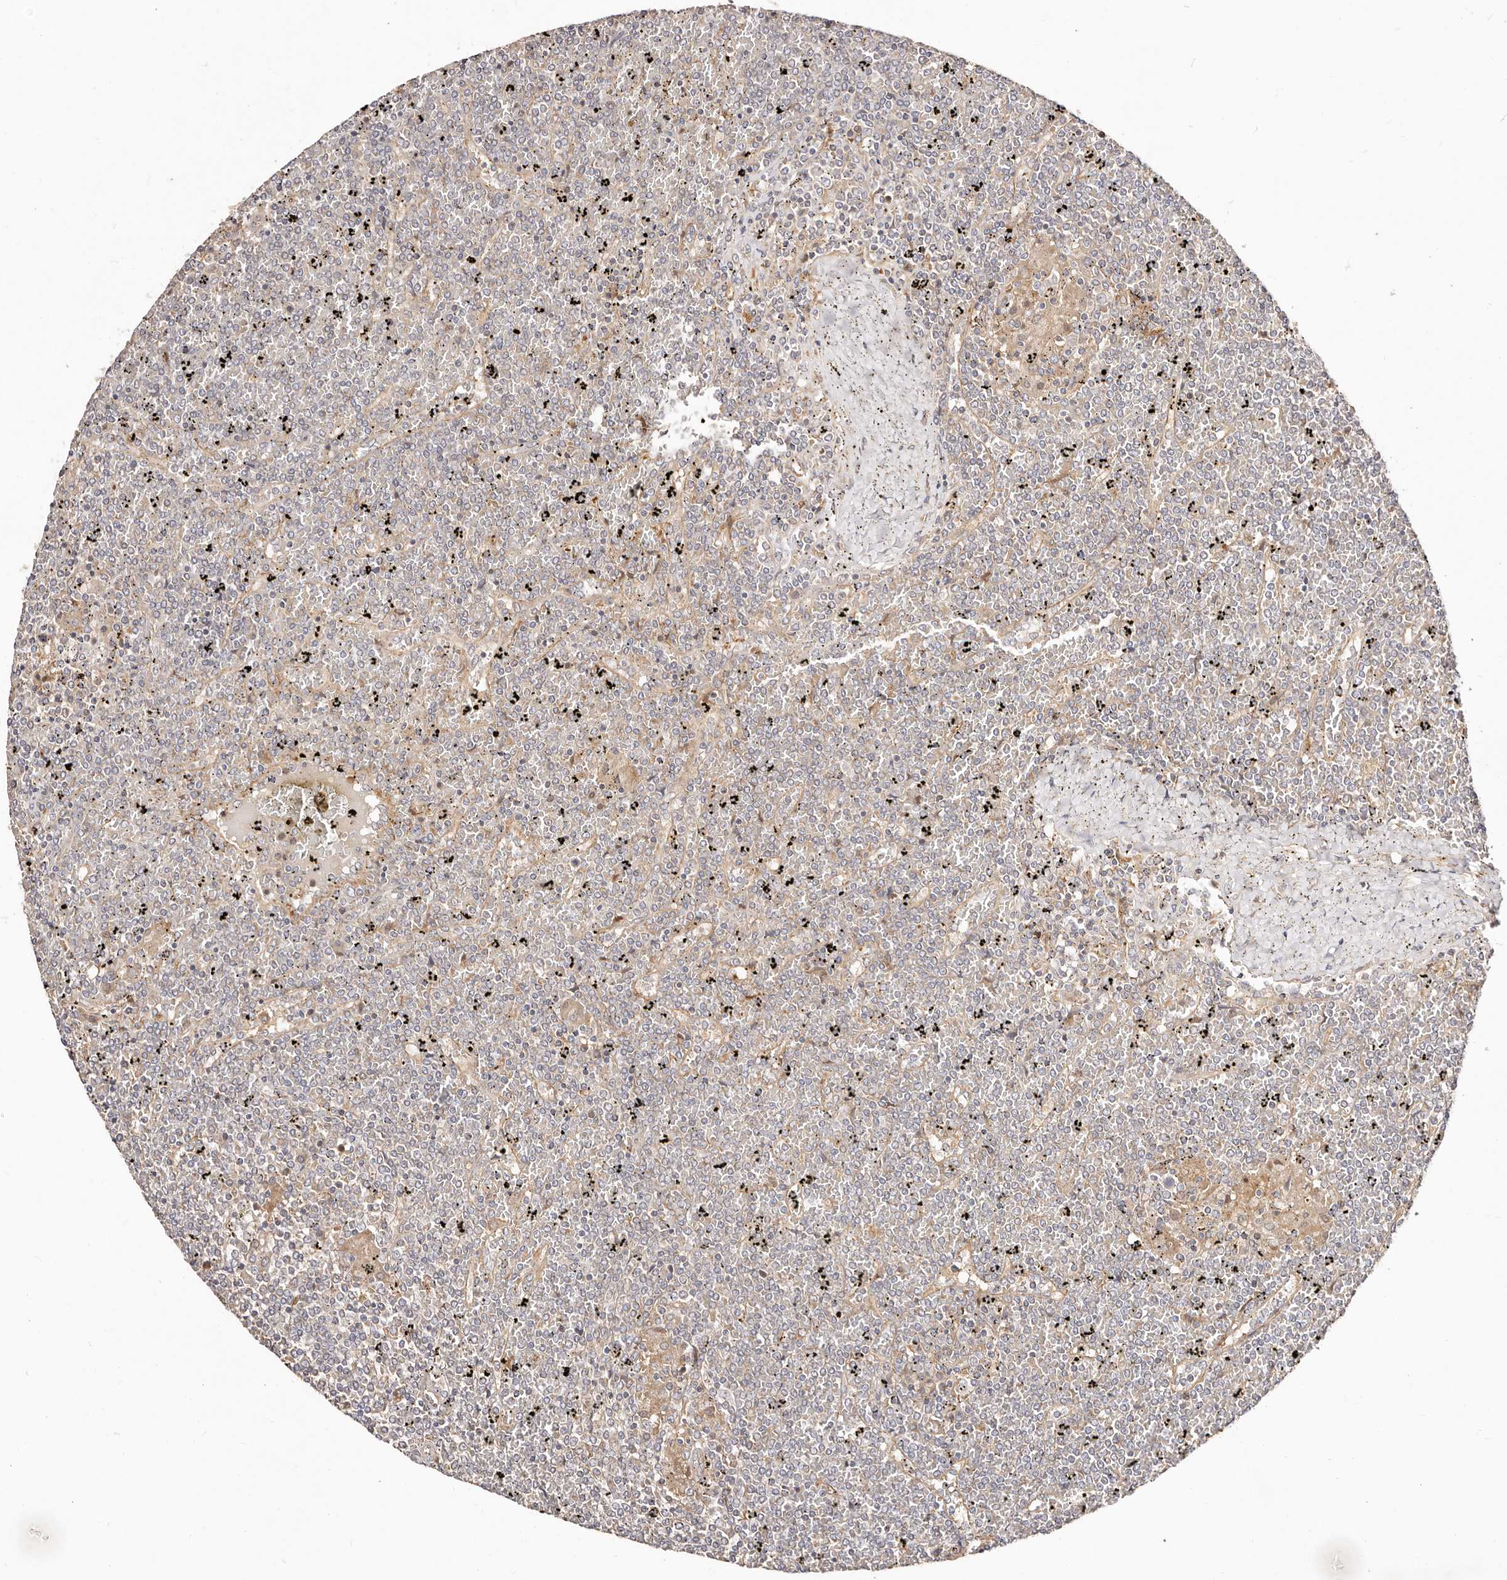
{"staining": {"intensity": "negative", "quantity": "none", "location": "none"}, "tissue": "lymphoma", "cell_type": "Tumor cells", "image_type": "cancer", "snomed": [{"axis": "morphology", "description": "Malignant lymphoma, non-Hodgkin's type, Low grade"}, {"axis": "topography", "description": "Spleen"}], "caption": "A histopathology image of human lymphoma is negative for staining in tumor cells. Brightfield microscopy of IHC stained with DAB (3,3'-diaminobenzidine) (brown) and hematoxylin (blue), captured at high magnification.", "gene": "MAPK1", "patient": {"sex": "female", "age": 19}}